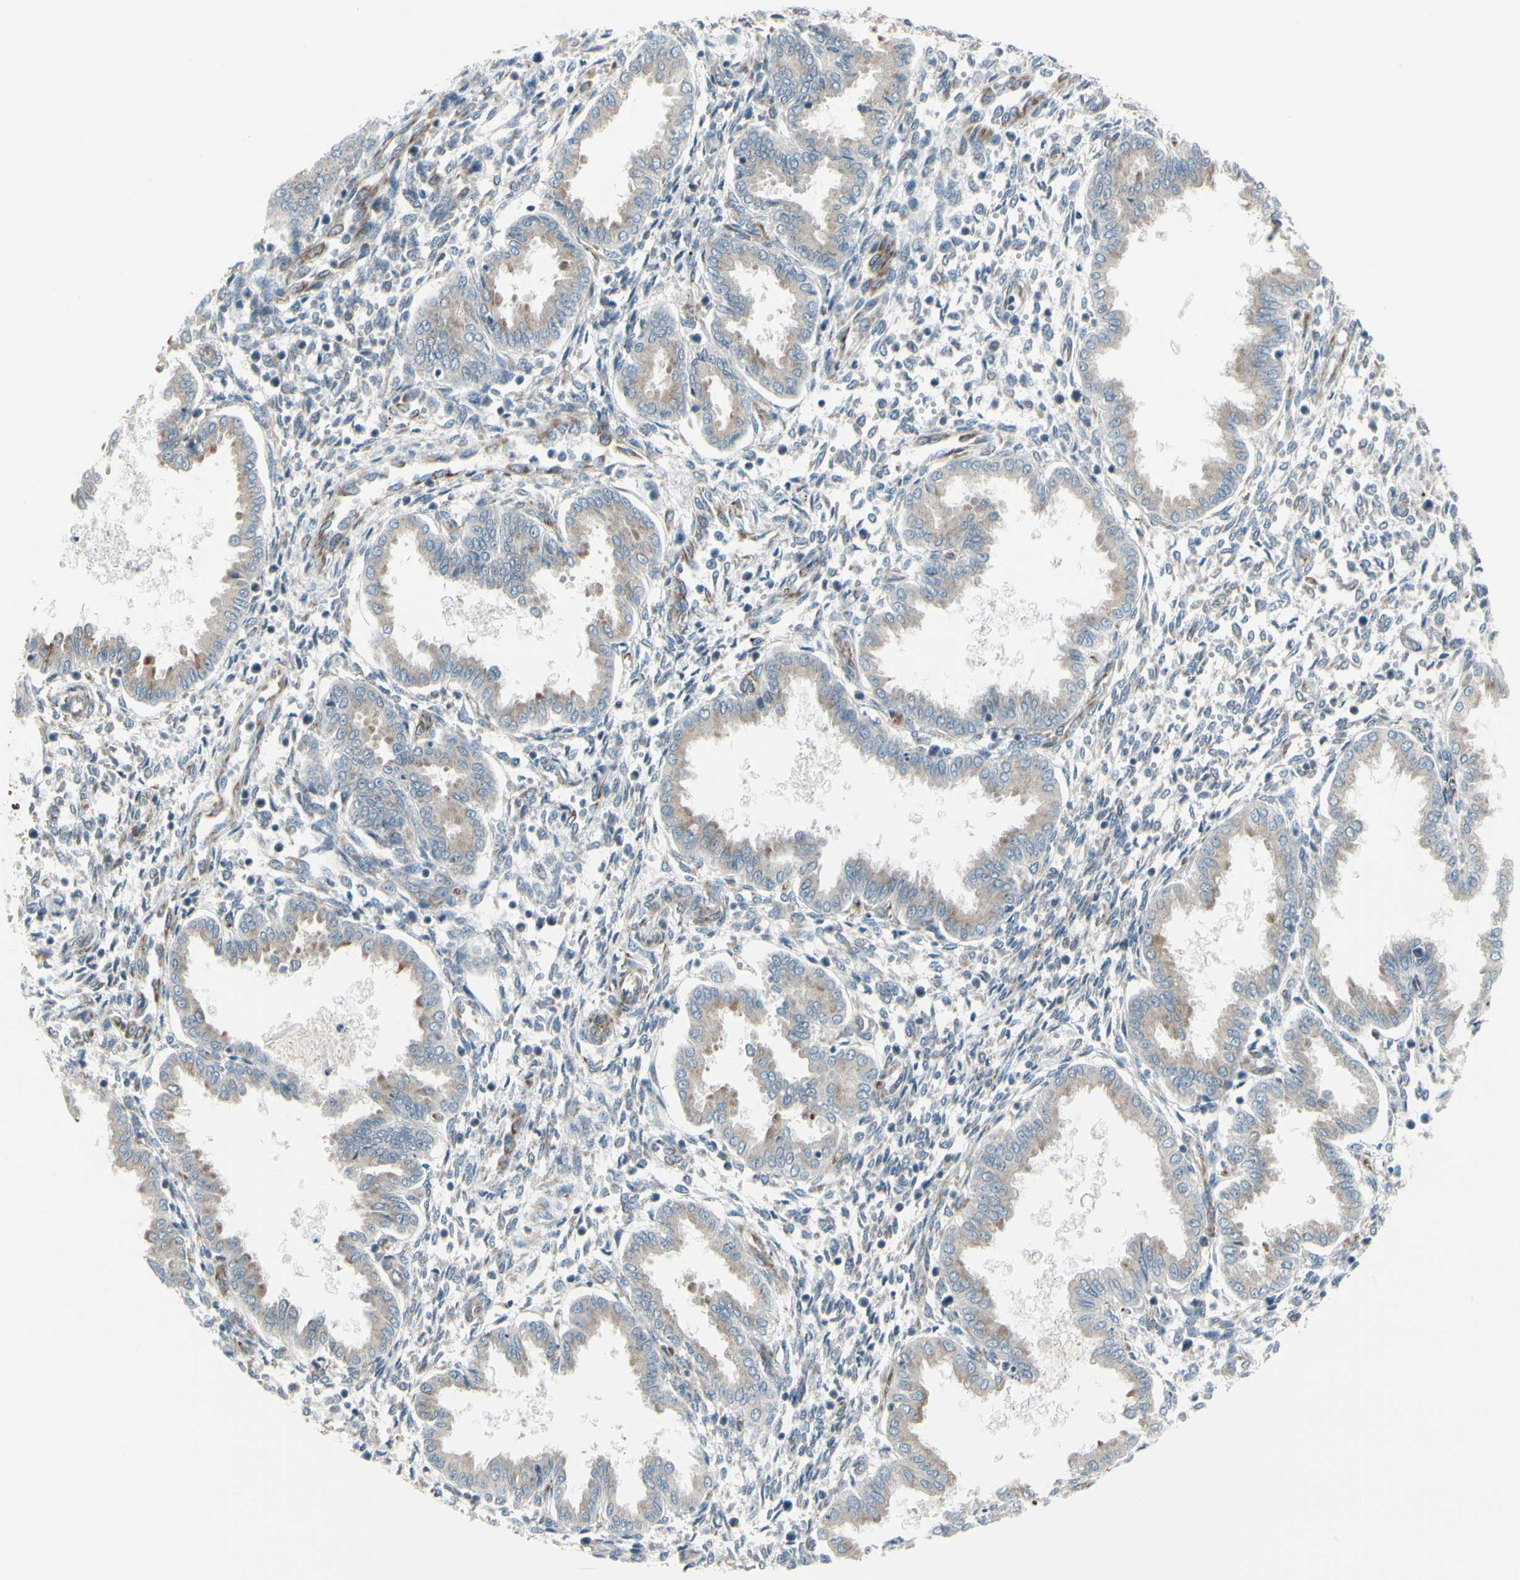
{"staining": {"intensity": "weak", "quantity": "25%-75%", "location": "cytoplasmic/membranous"}, "tissue": "endometrium", "cell_type": "Cells in endometrial stroma", "image_type": "normal", "snomed": [{"axis": "morphology", "description": "Normal tissue, NOS"}, {"axis": "topography", "description": "Endometrium"}], "caption": "Cells in endometrial stroma show weak cytoplasmic/membranous expression in about 25%-75% of cells in normal endometrium.", "gene": "FNDC3A", "patient": {"sex": "female", "age": 33}}